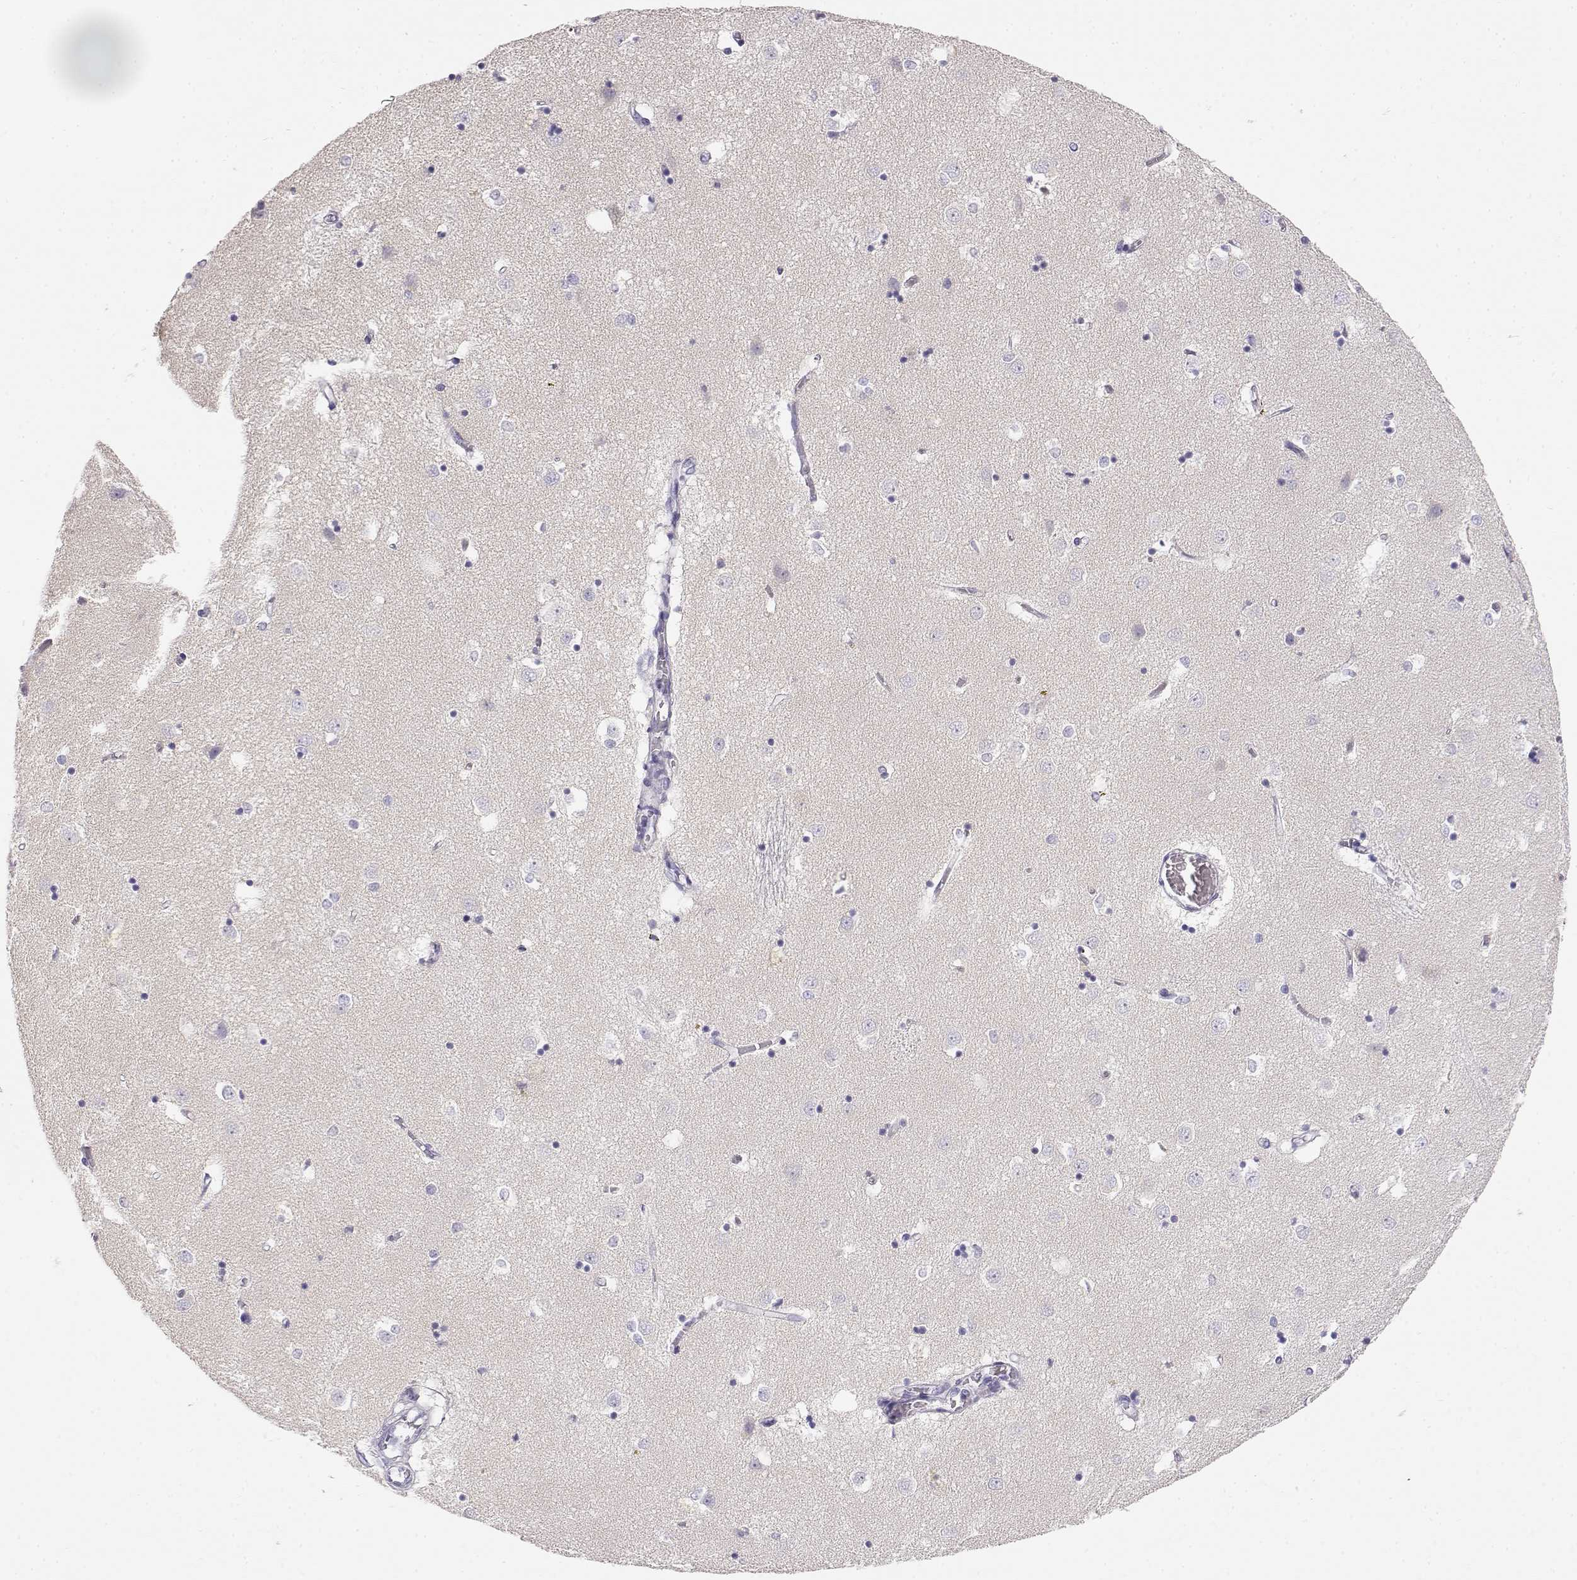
{"staining": {"intensity": "negative", "quantity": "none", "location": "none"}, "tissue": "caudate", "cell_type": "Glial cells", "image_type": "normal", "snomed": [{"axis": "morphology", "description": "Normal tissue, NOS"}, {"axis": "topography", "description": "Lateral ventricle wall"}], "caption": "DAB immunohistochemical staining of normal human caudate exhibits no significant staining in glial cells. The staining is performed using DAB brown chromogen with nuclei counter-stained in using hematoxylin.", "gene": "GPR174", "patient": {"sex": "male", "age": 54}}